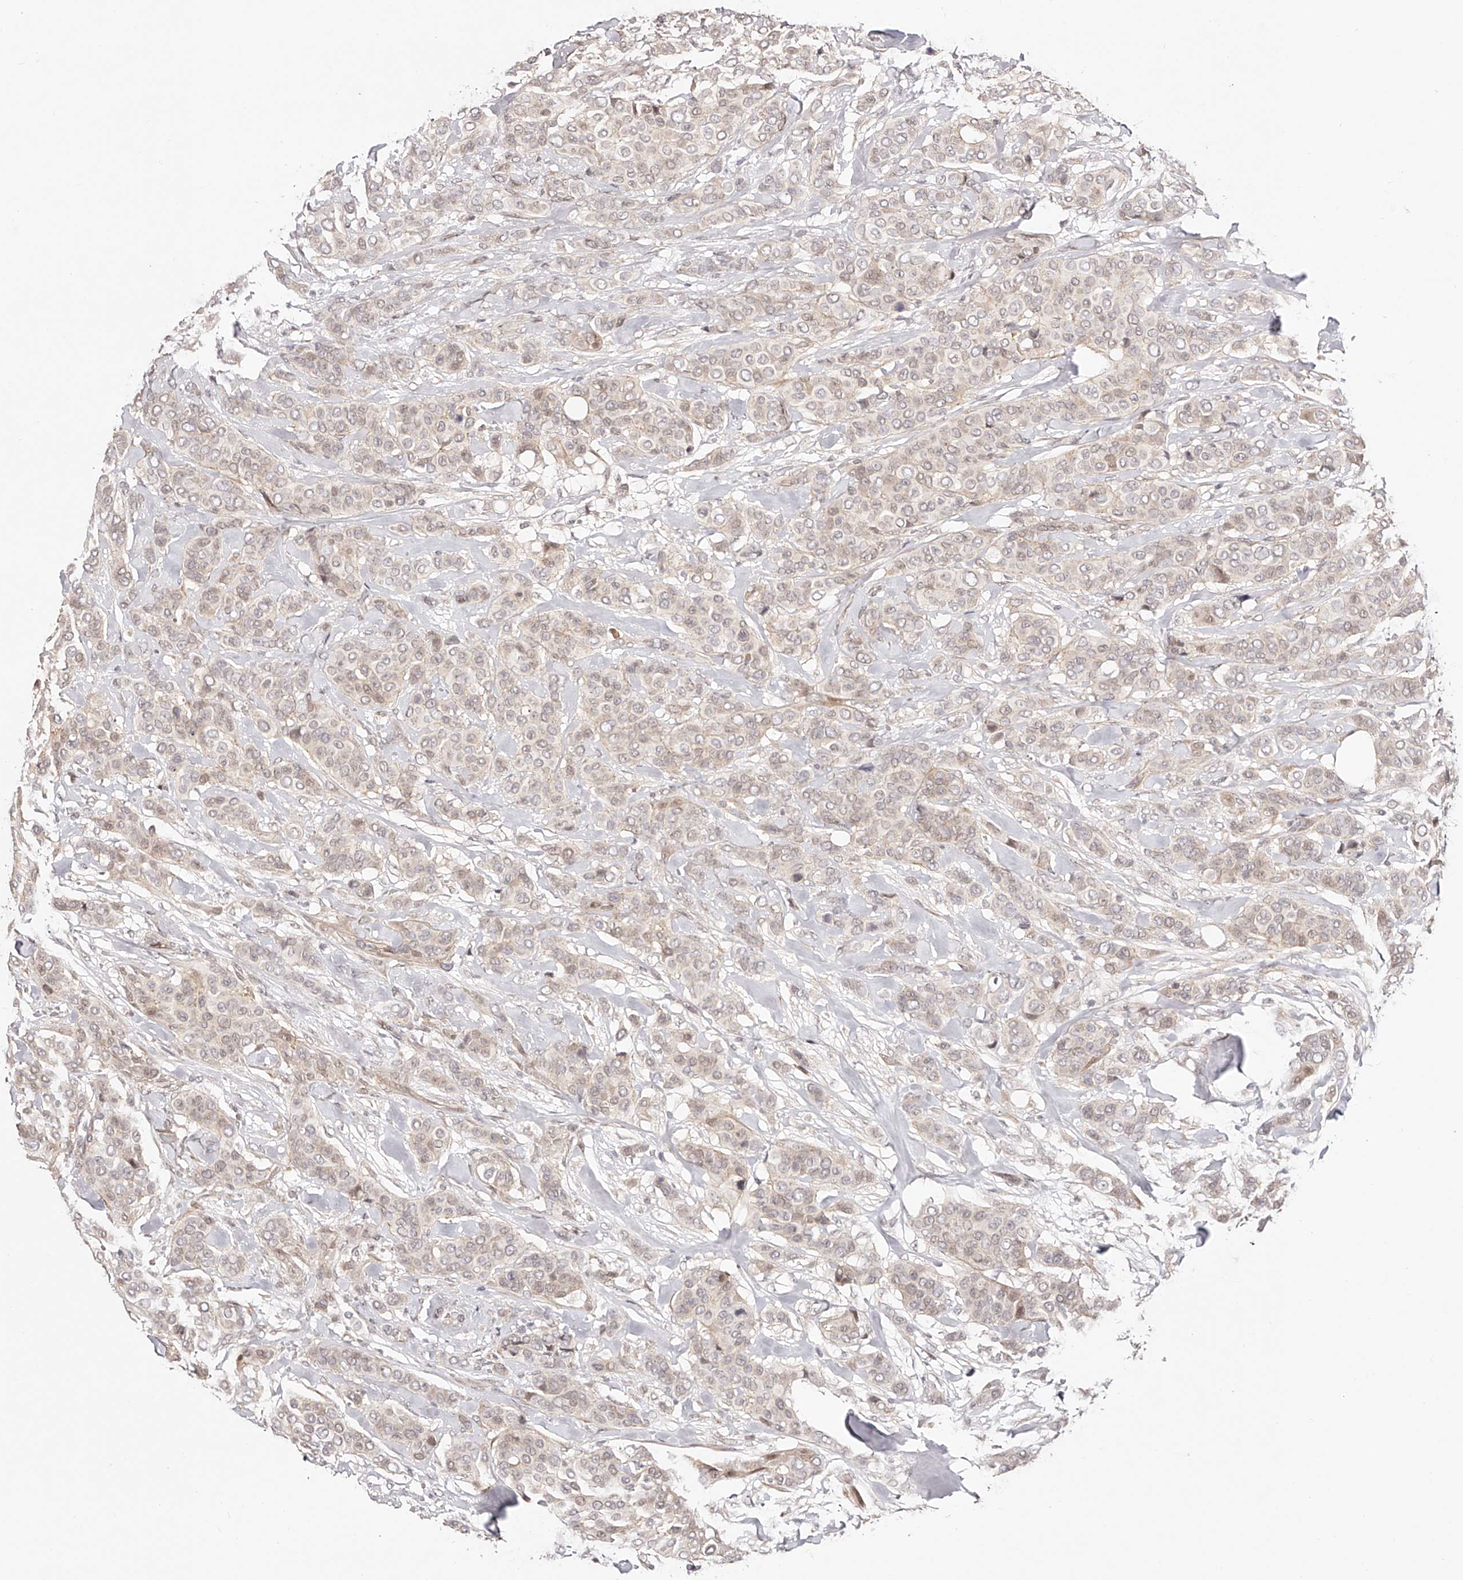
{"staining": {"intensity": "weak", "quantity": "25%-75%", "location": "cytoplasmic/membranous,nuclear"}, "tissue": "breast cancer", "cell_type": "Tumor cells", "image_type": "cancer", "snomed": [{"axis": "morphology", "description": "Lobular carcinoma"}, {"axis": "topography", "description": "Breast"}], "caption": "The immunohistochemical stain labels weak cytoplasmic/membranous and nuclear staining in tumor cells of breast cancer (lobular carcinoma) tissue. Using DAB (brown) and hematoxylin (blue) stains, captured at high magnification using brightfield microscopy.", "gene": "USF3", "patient": {"sex": "female", "age": 51}}